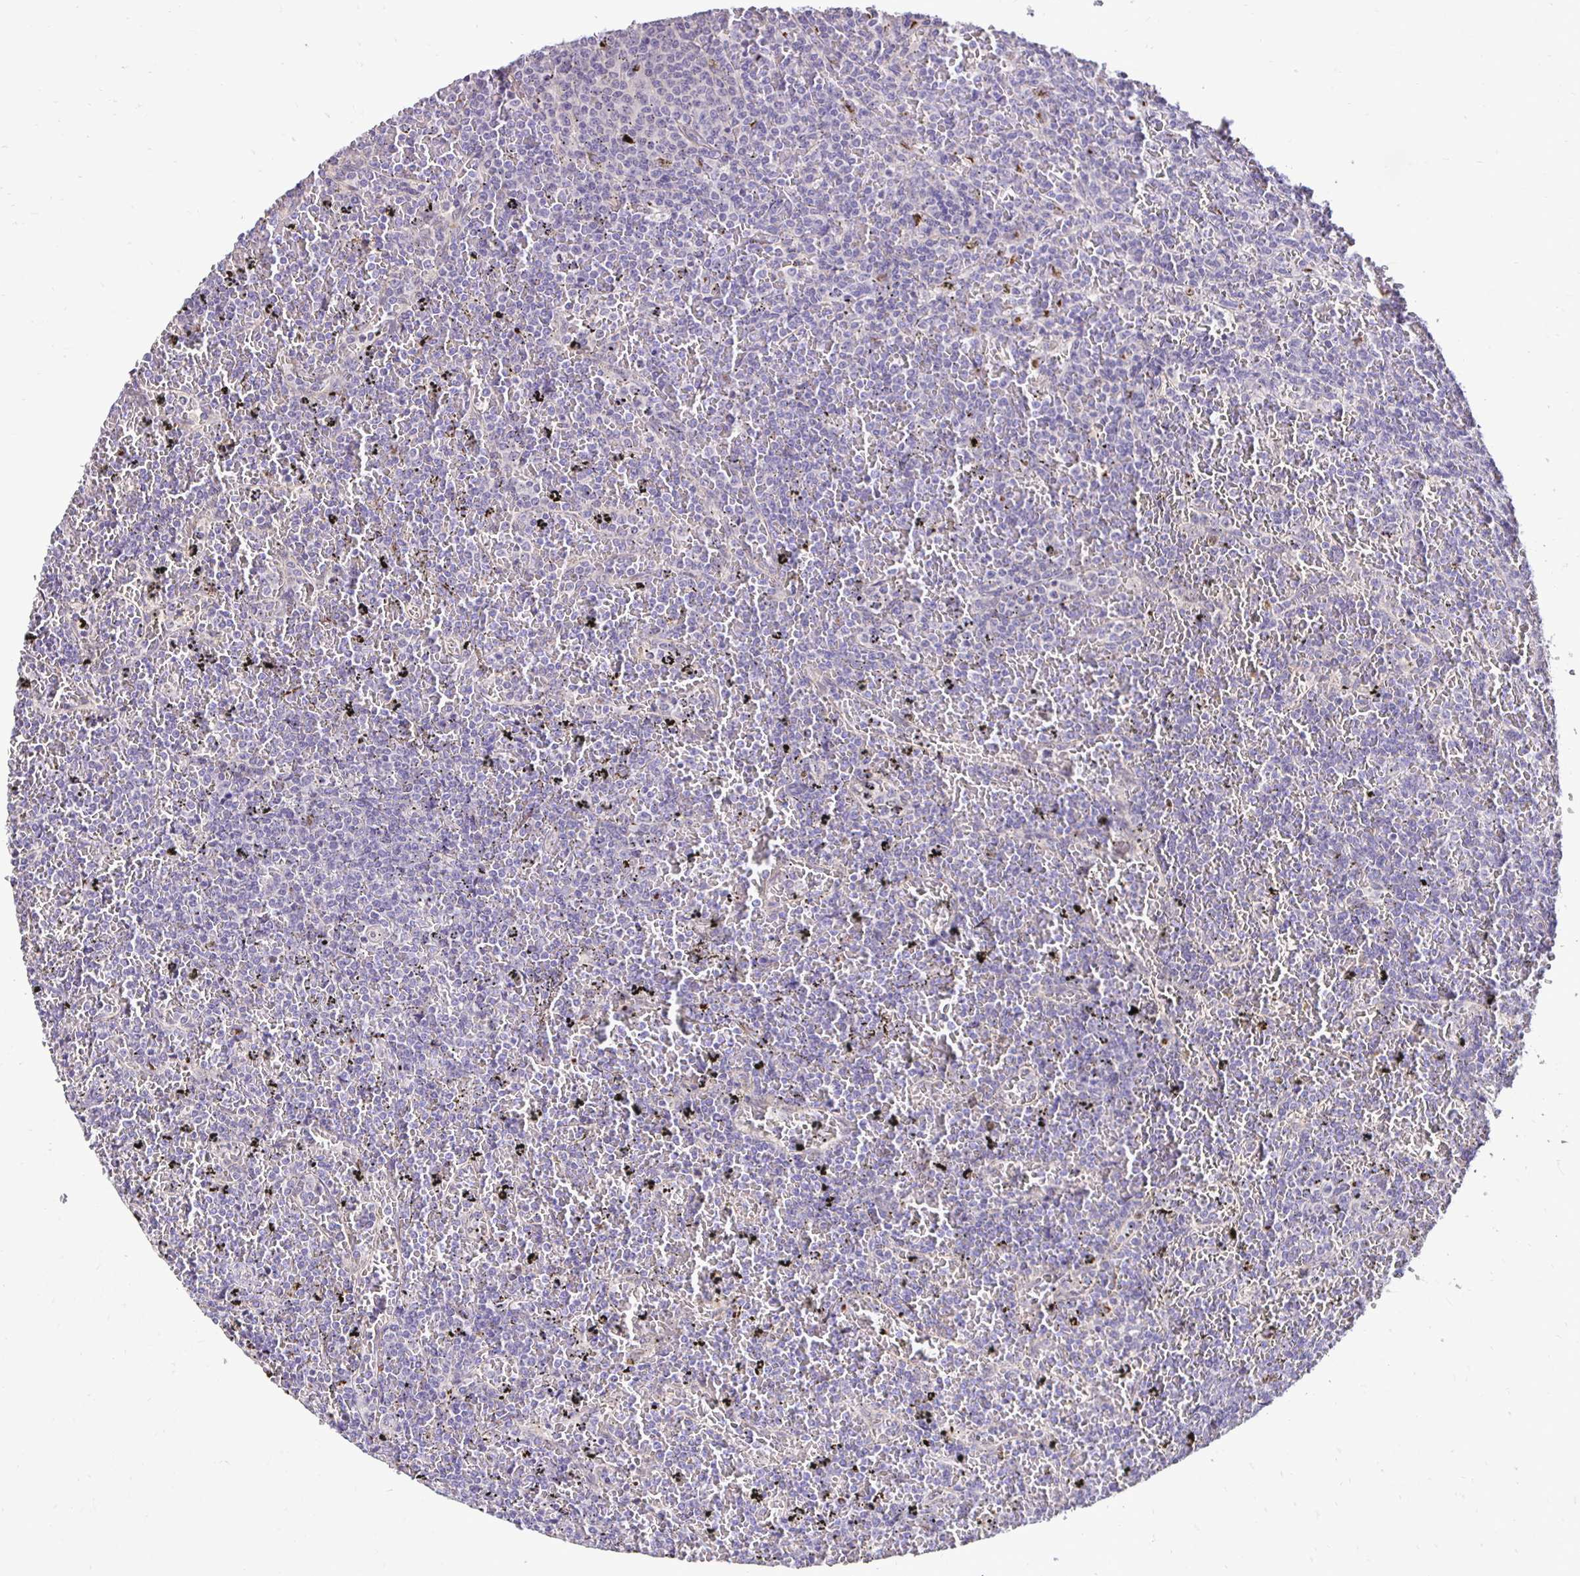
{"staining": {"intensity": "negative", "quantity": "none", "location": "none"}, "tissue": "lymphoma", "cell_type": "Tumor cells", "image_type": "cancer", "snomed": [{"axis": "morphology", "description": "Malignant lymphoma, non-Hodgkin's type, Low grade"}, {"axis": "topography", "description": "Spleen"}], "caption": "The micrograph displays no significant staining in tumor cells of malignant lymphoma, non-Hodgkin's type (low-grade). The staining is performed using DAB (3,3'-diaminobenzidine) brown chromogen with nuclei counter-stained in using hematoxylin.", "gene": "SLC9A1", "patient": {"sex": "female", "age": 77}}